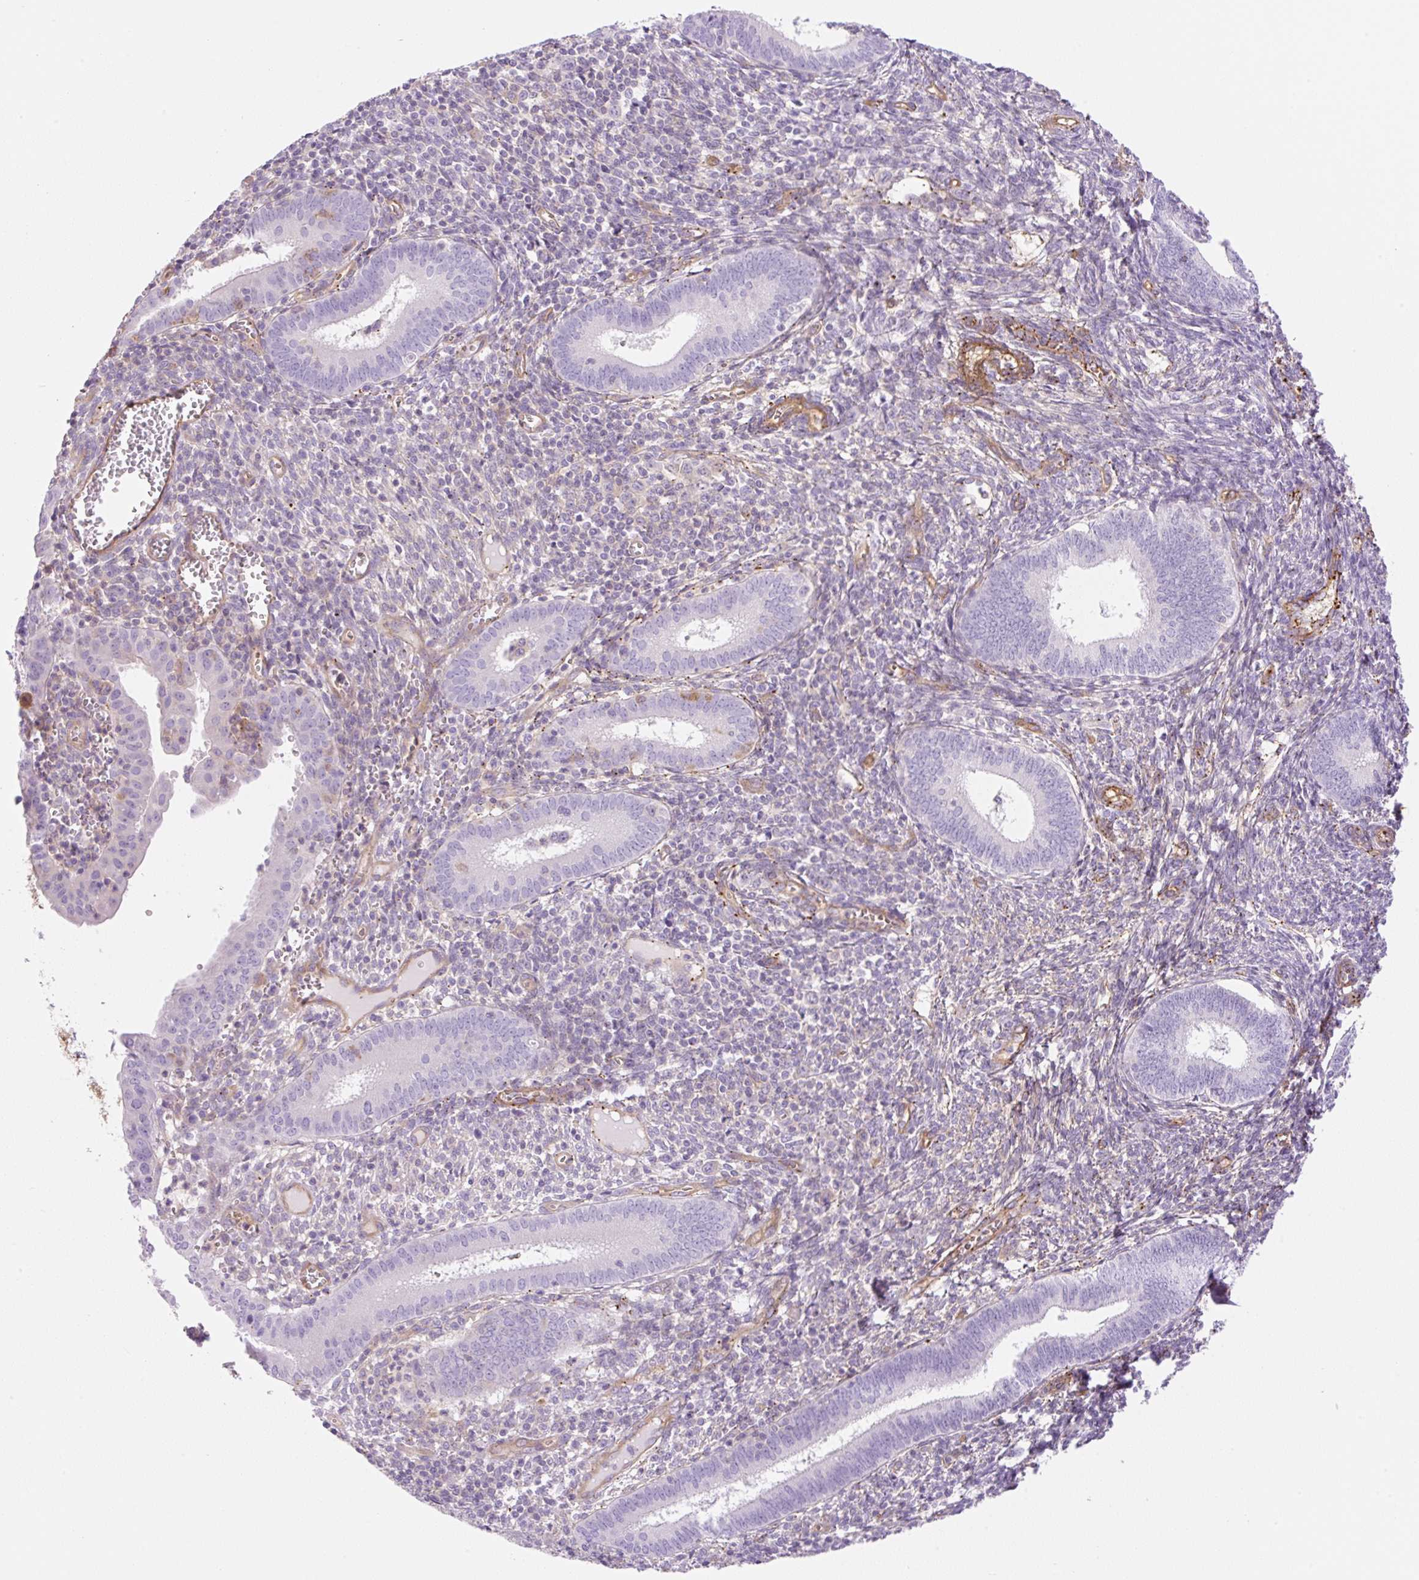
{"staining": {"intensity": "negative", "quantity": "none", "location": "none"}, "tissue": "endometrium", "cell_type": "Cells in endometrial stroma", "image_type": "normal", "snomed": [{"axis": "morphology", "description": "Normal tissue, NOS"}, {"axis": "topography", "description": "Endometrium"}], "caption": "This is an immunohistochemistry (IHC) histopathology image of benign endometrium. There is no staining in cells in endometrial stroma.", "gene": "EHD1", "patient": {"sex": "female", "age": 41}}